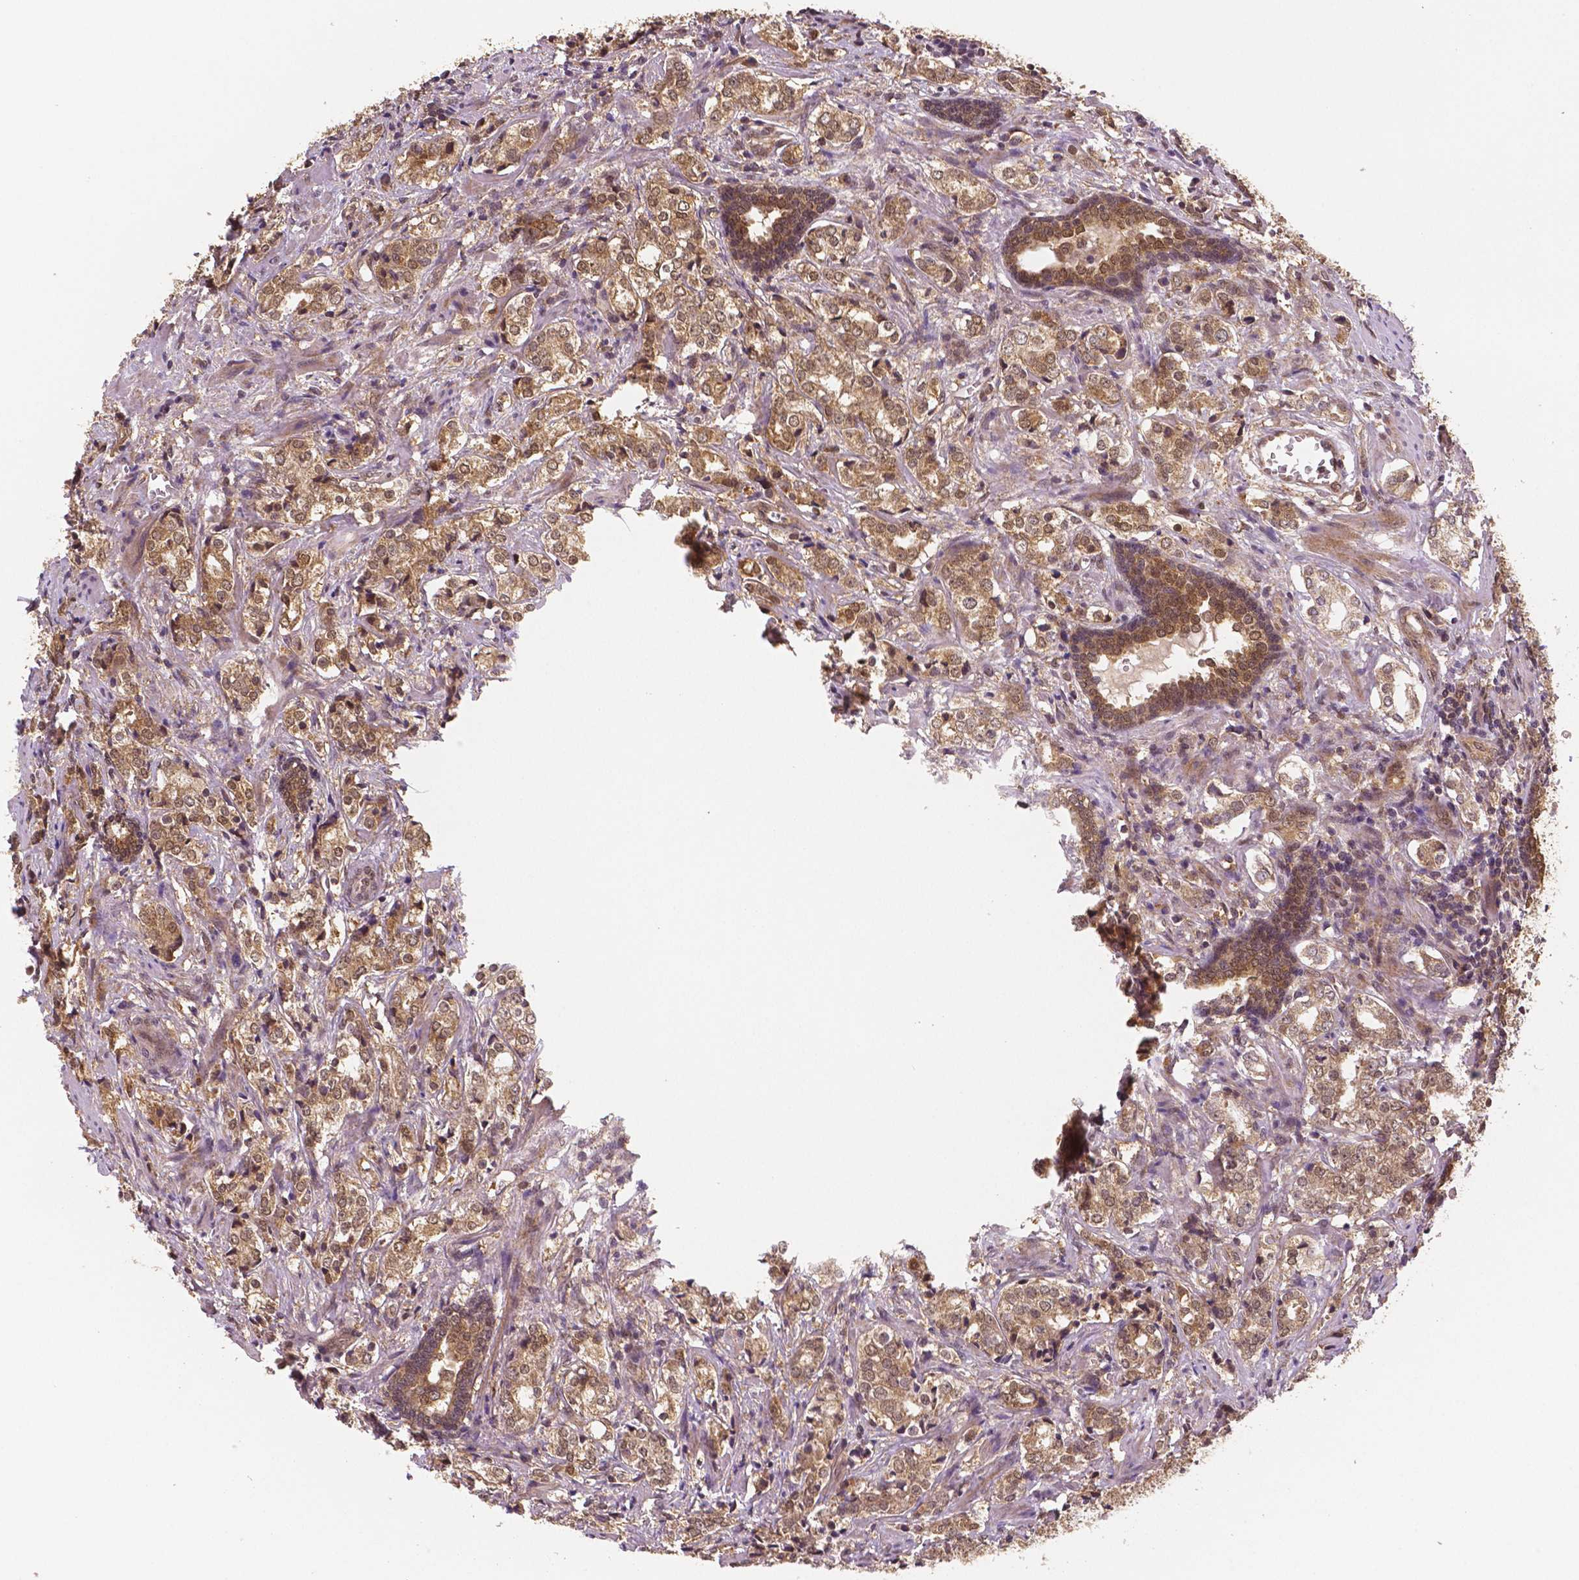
{"staining": {"intensity": "moderate", "quantity": ">75%", "location": "cytoplasmic/membranous,nuclear"}, "tissue": "prostate cancer", "cell_type": "Tumor cells", "image_type": "cancer", "snomed": [{"axis": "morphology", "description": "Adenocarcinoma, NOS"}, {"axis": "topography", "description": "Prostate and seminal vesicle, NOS"}], "caption": "Immunohistochemical staining of human prostate cancer shows medium levels of moderate cytoplasmic/membranous and nuclear protein expression in about >75% of tumor cells.", "gene": "STAT3", "patient": {"sex": "male", "age": 63}}